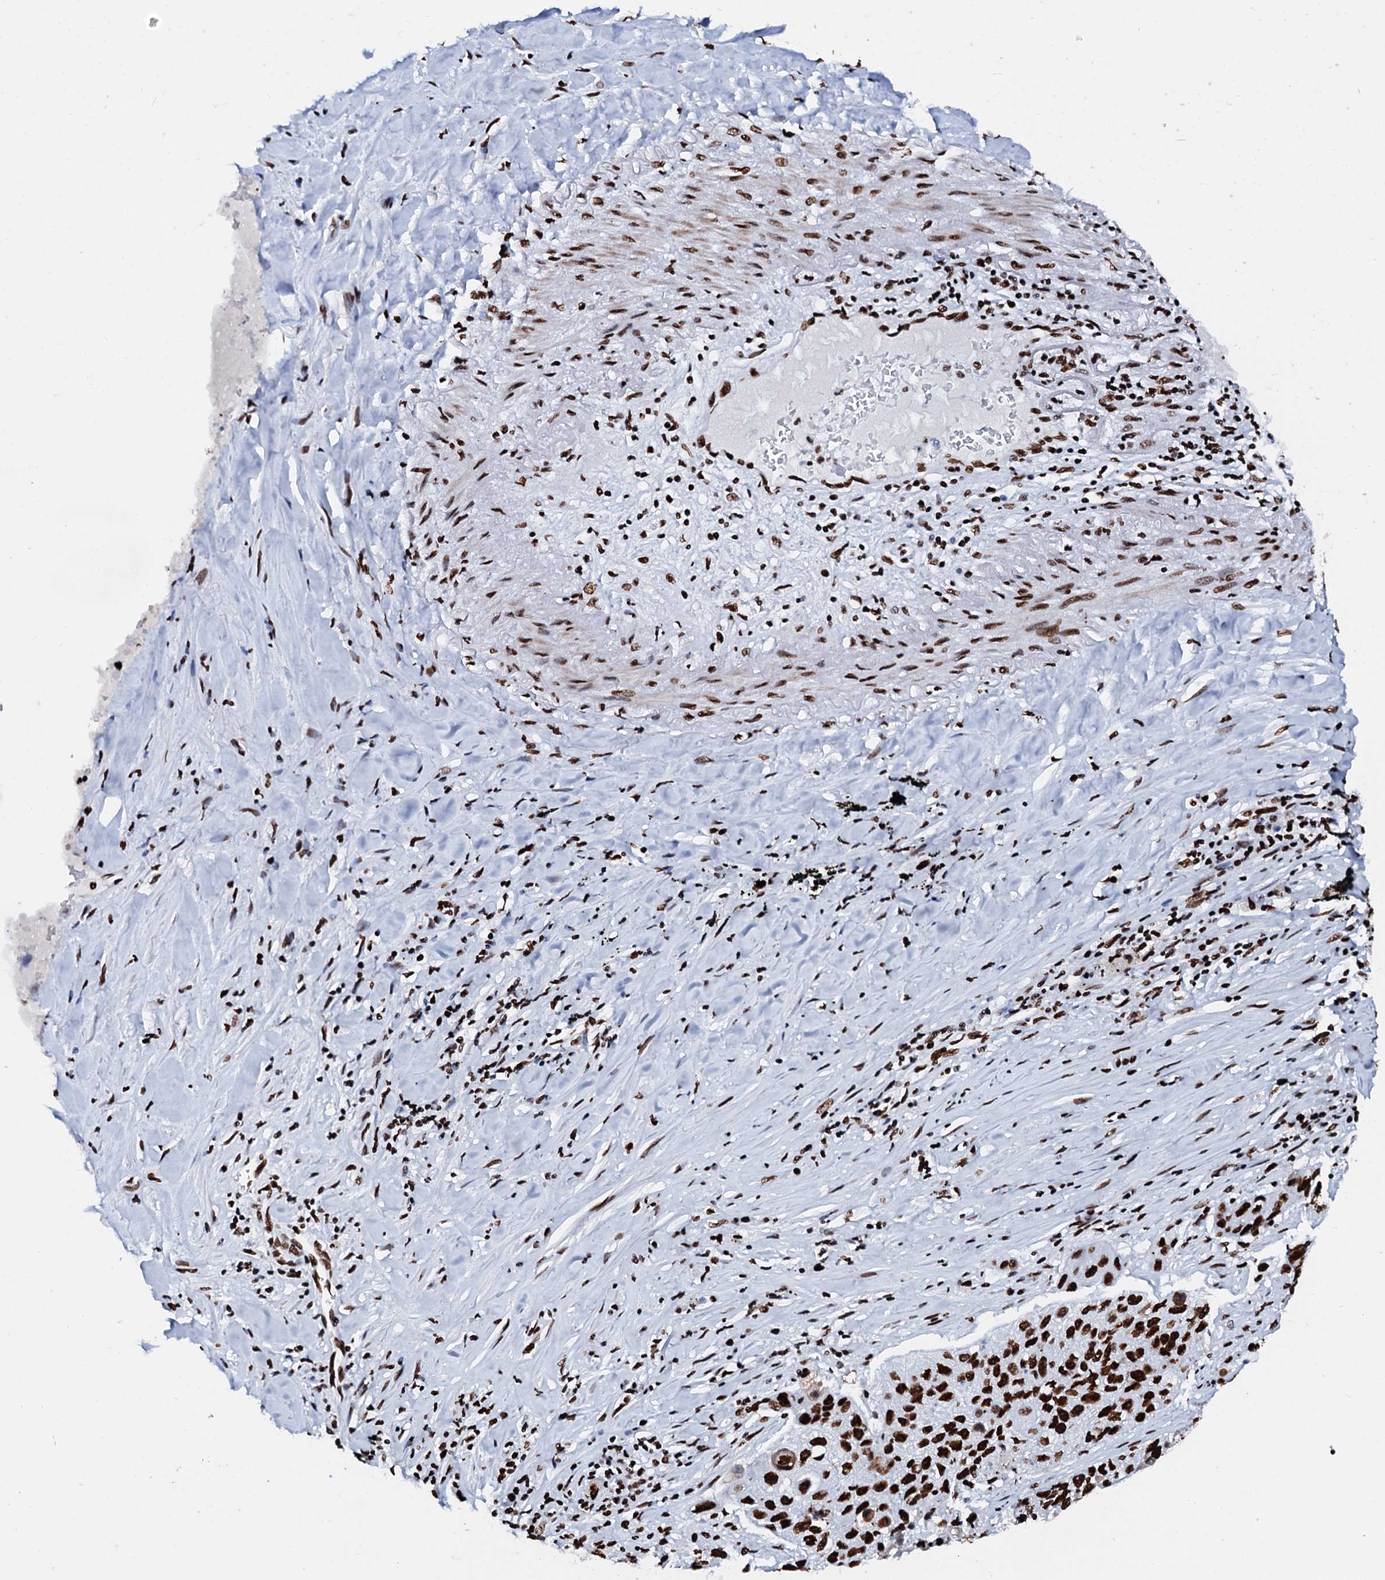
{"staining": {"intensity": "strong", "quantity": ">75%", "location": "nuclear"}, "tissue": "lung cancer", "cell_type": "Tumor cells", "image_type": "cancer", "snomed": [{"axis": "morphology", "description": "Squamous cell carcinoma, NOS"}, {"axis": "topography", "description": "Lung"}], "caption": "Human lung cancer (squamous cell carcinoma) stained for a protein (brown) displays strong nuclear positive expression in approximately >75% of tumor cells.", "gene": "RALY", "patient": {"sex": "male", "age": 61}}